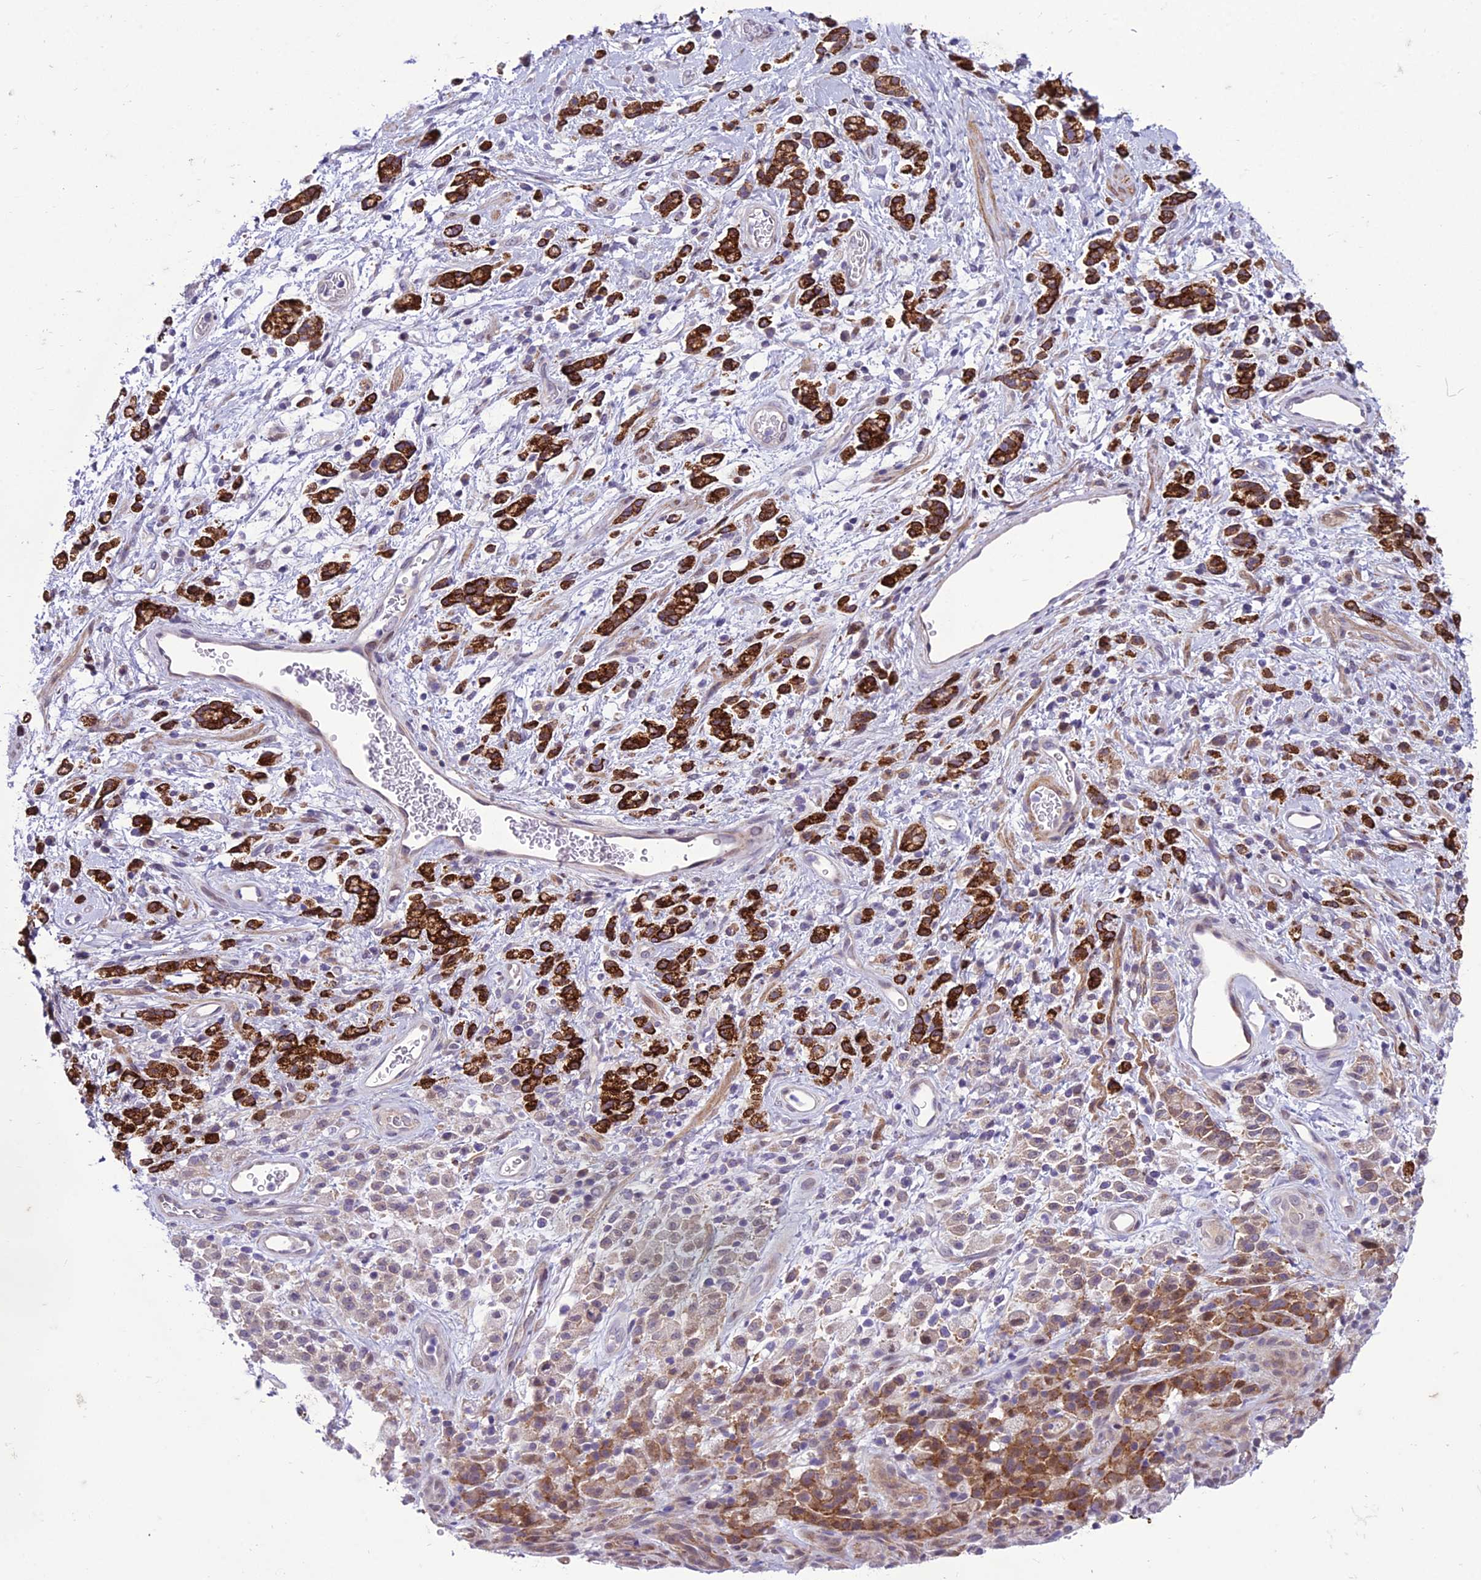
{"staining": {"intensity": "strong", "quantity": "25%-75%", "location": "cytoplasmic/membranous"}, "tissue": "stomach cancer", "cell_type": "Tumor cells", "image_type": "cancer", "snomed": [{"axis": "morphology", "description": "Adenocarcinoma, NOS"}, {"axis": "topography", "description": "Stomach"}], "caption": "Strong cytoplasmic/membranous protein positivity is appreciated in approximately 25%-75% of tumor cells in stomach adenocarcinoma. Nuclei are stained in blue.", "gene": "GAB4", "patient": {"sex": "female", "age": 60}}